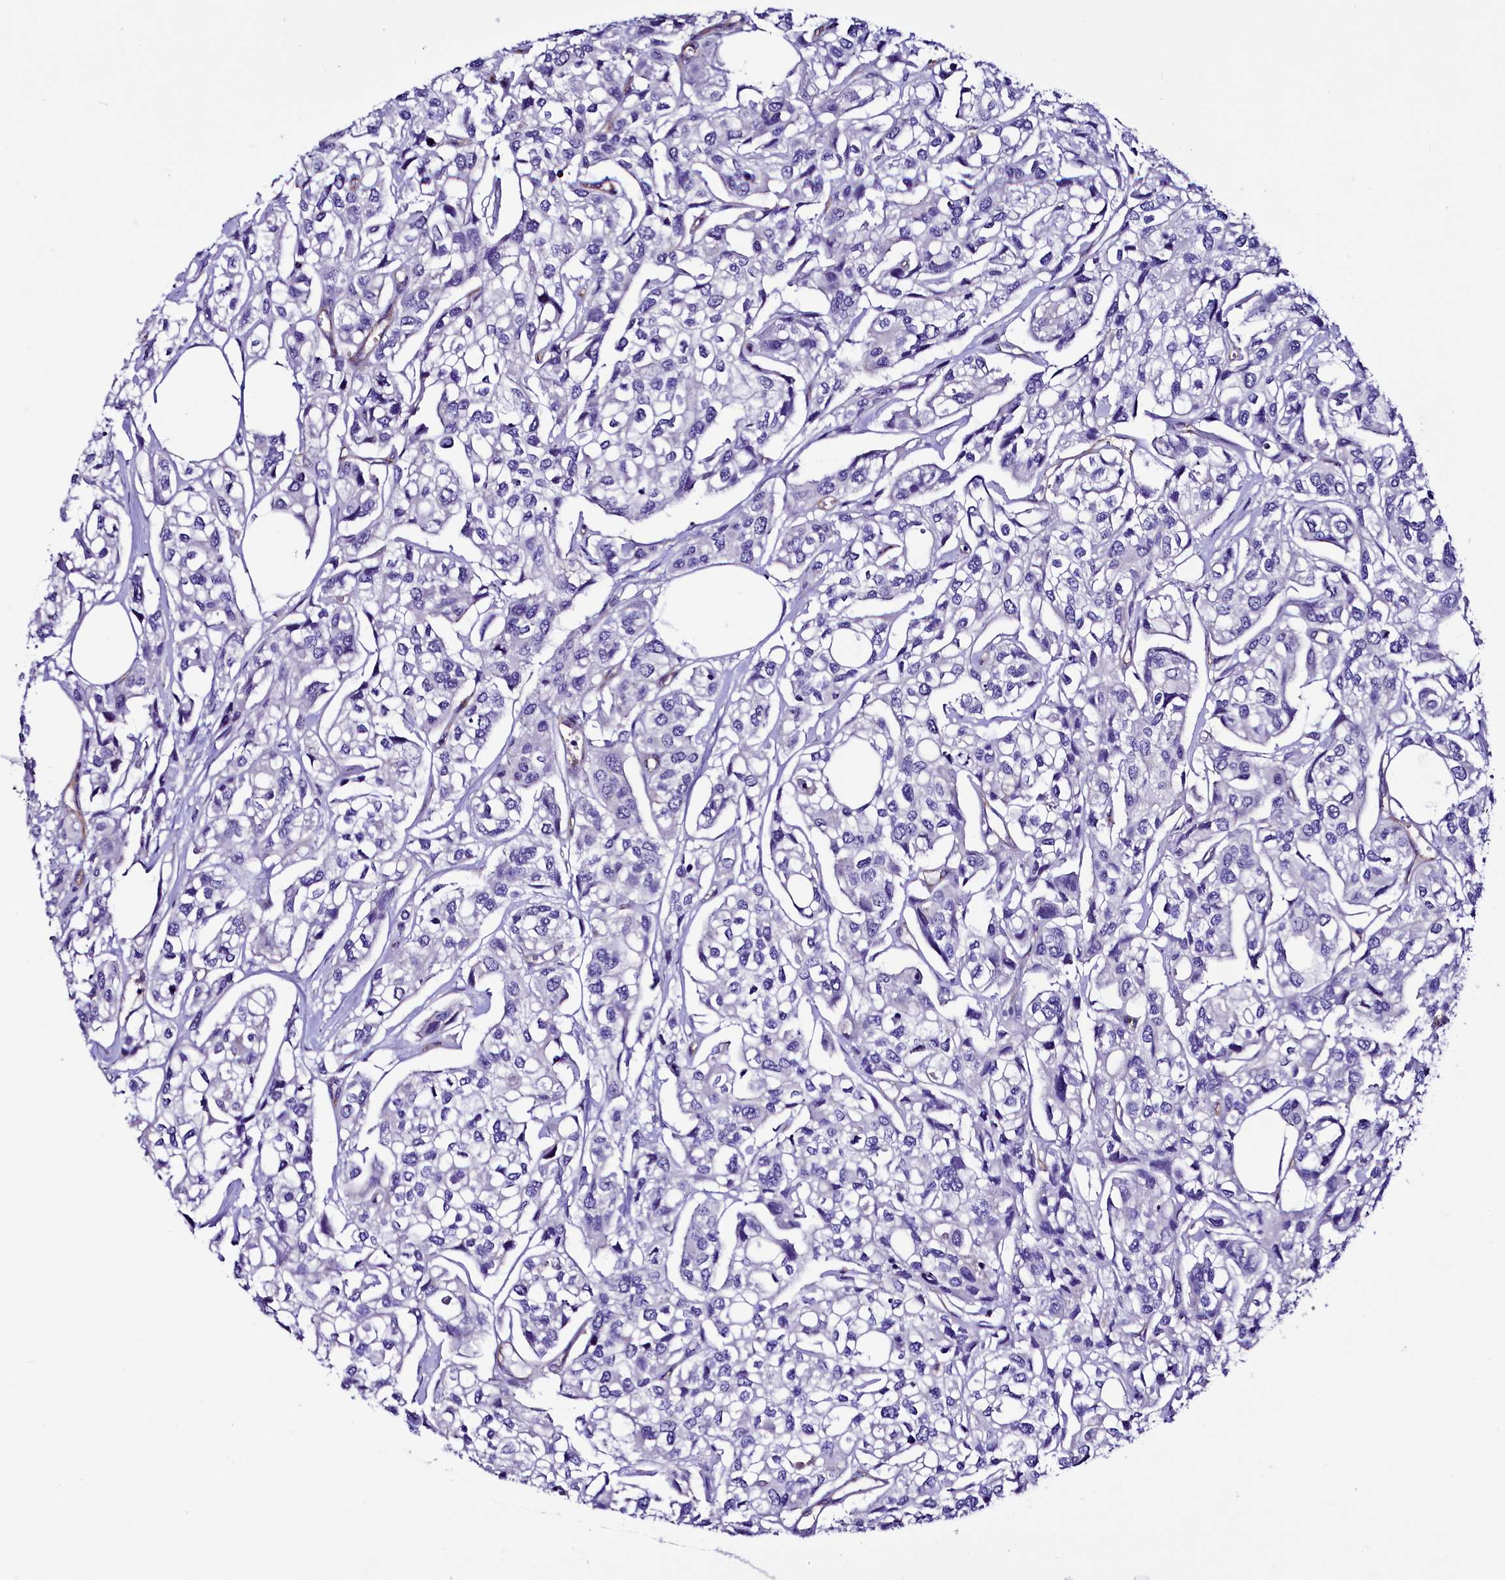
{"staining": {"intensity": "negative", "quantity": "none", "location": "none"}, "tissue": "urothelial cancer", "cell_type": "Tumor cells", "image_type": "cancer", "snomed": [{"axis": "morphology", "description": "Urothelial carcinoma, High grade"}, {"axis": "topography", "description": "Urinary bladder"}], "caption": "DAB immunohistochemical staining of urothelial cancer exhibits no significant positivity in tumor cells.", "gene": "SLF1", "patient": {"sex": "male", "age": 67}}